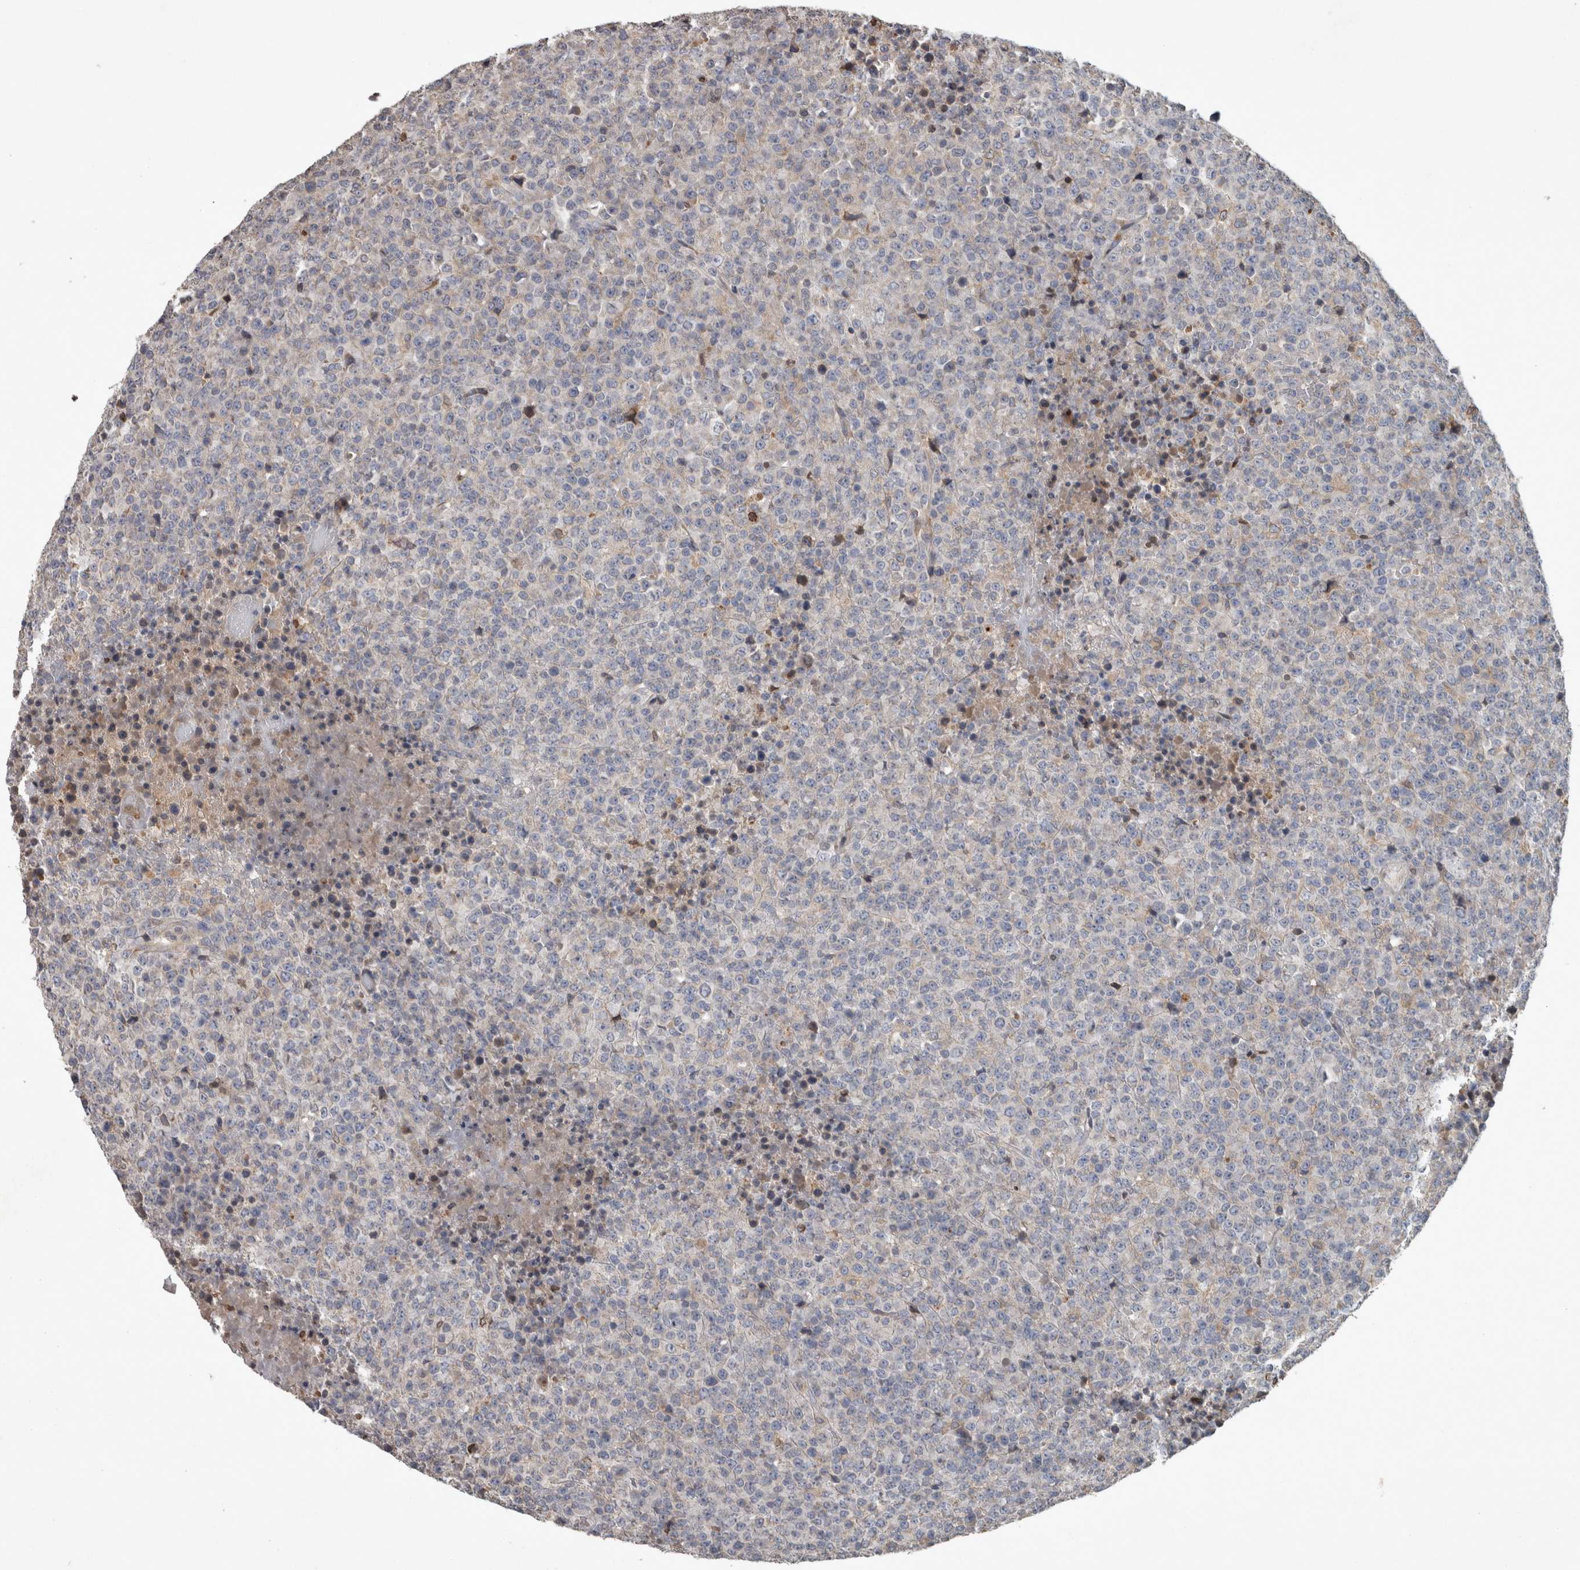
{"staining": {"intensity": "negative", "quantity": "none", "location": "none"}, "tissue": "lymphoma", "cell_type": "Tumor cells", "image_type": "cancer", "snomed": [{"axis": "morphology", "description": "Malignant lymphoma, non-Hodgkin's type, High grade"}, {"axis": "topography", "description": "Lymph node"}], "caption": "Lymphoma stained for a protein using immunohistochemistry (IHC) reveals no staining tumor cells.", "gene": "PPP1R3C", "patient": {"sex": "male", "age": 13}}